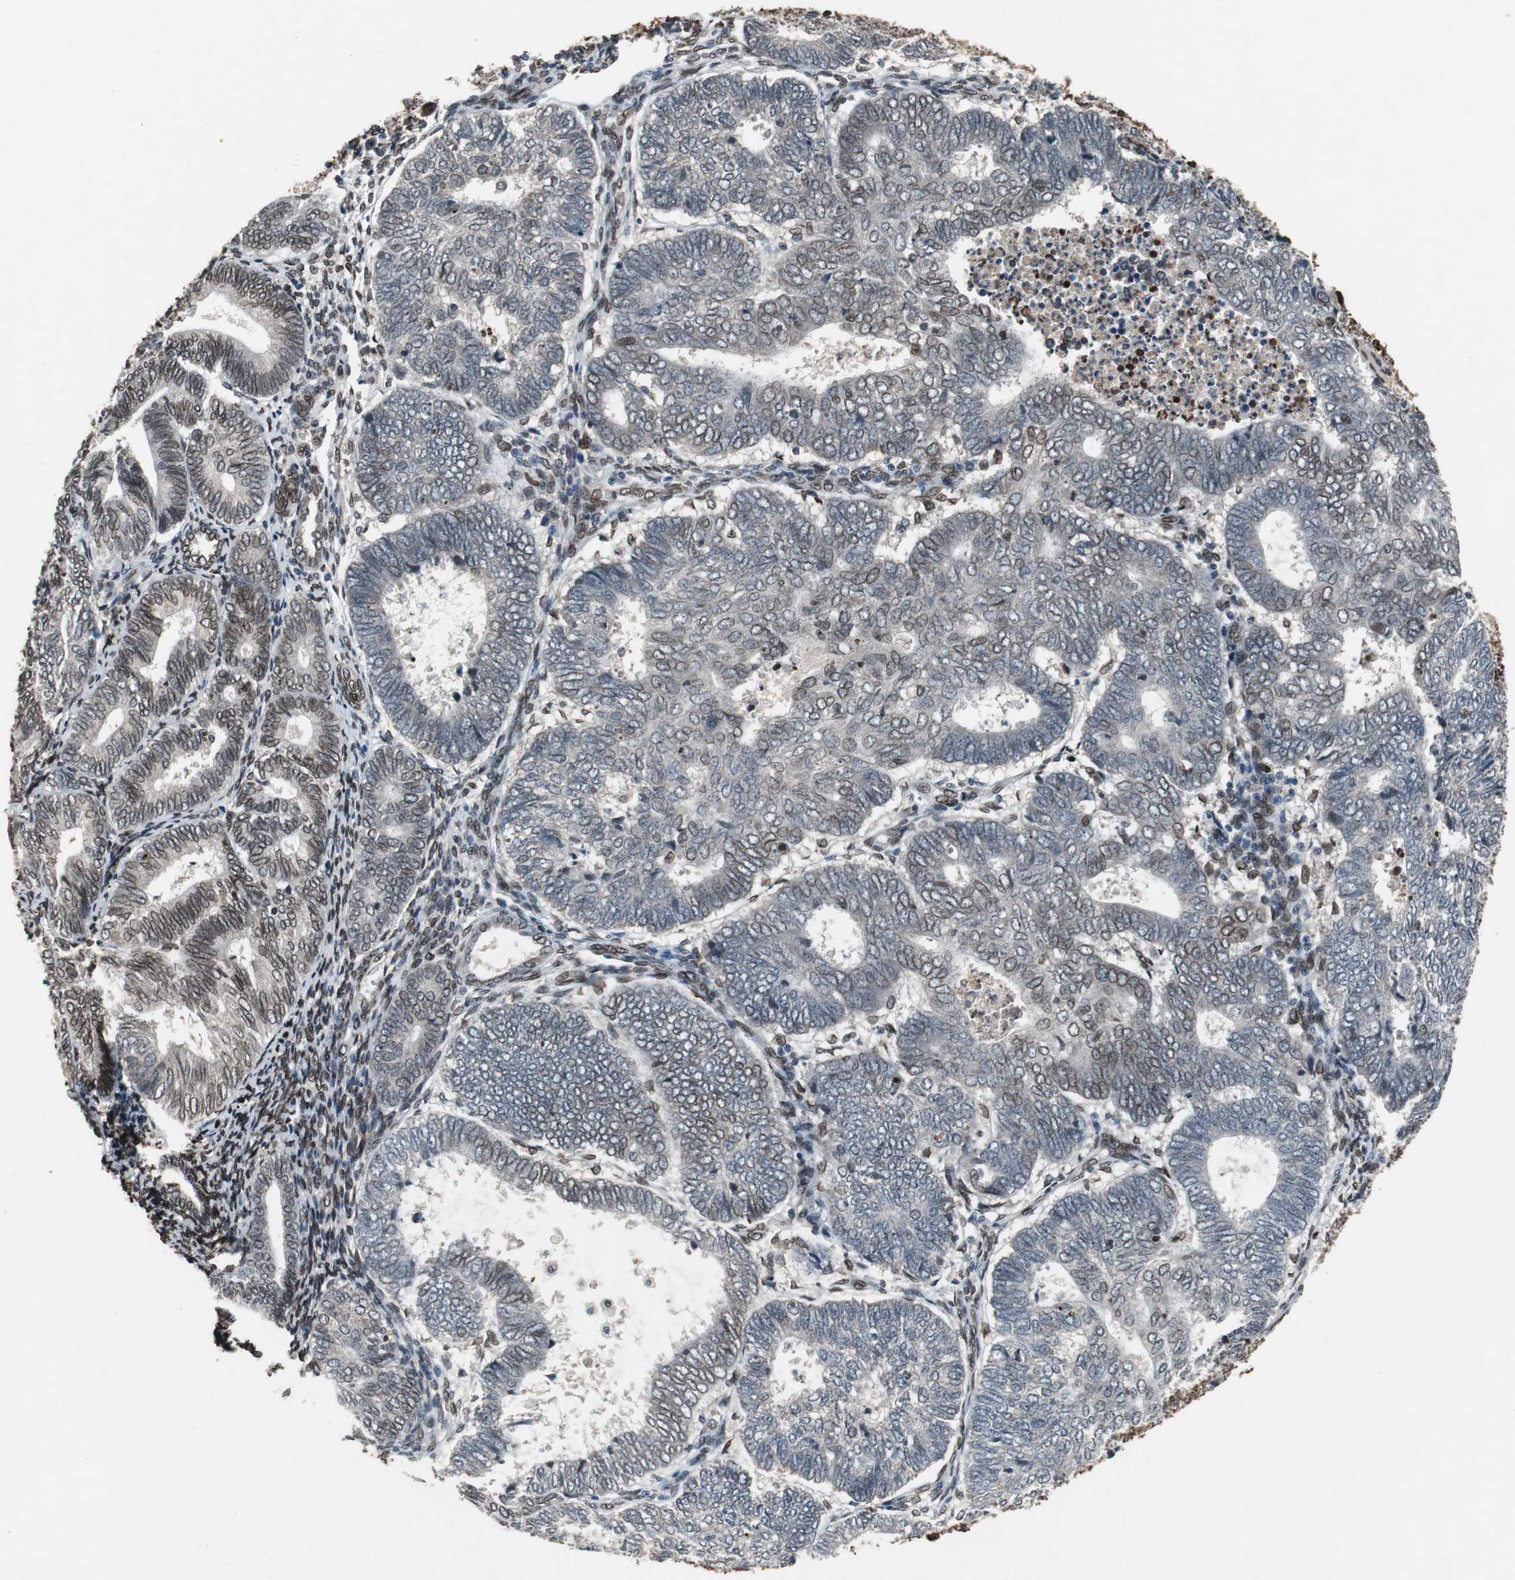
{"staining": {"intensity": "strong", "quantity": ">75%", "location": "cytoplasmic/membranous,nuclear"}, "tissue": "endometrial cancer", "cell_type": "Tumor cells", "image_type": "cancer", "snomed": [{"axis": "morphology", "description": "Adenocarcinoma, NOS"}, {"axis": "topography", "description": "Uterus"}], "caption": "Immunohistochemical staining of human endometrial adenocarcinoma displays high levels of strong cytoplasmic/membranous and nuclear protein expression in approximately >75% of tumor cells. (DAB (3,3'-diaminobenzidine) IHC, brown staining for protein, blue staining for nuclei).", "gene": "LMNA", "patient": {"sex": "female", "age": 60}}